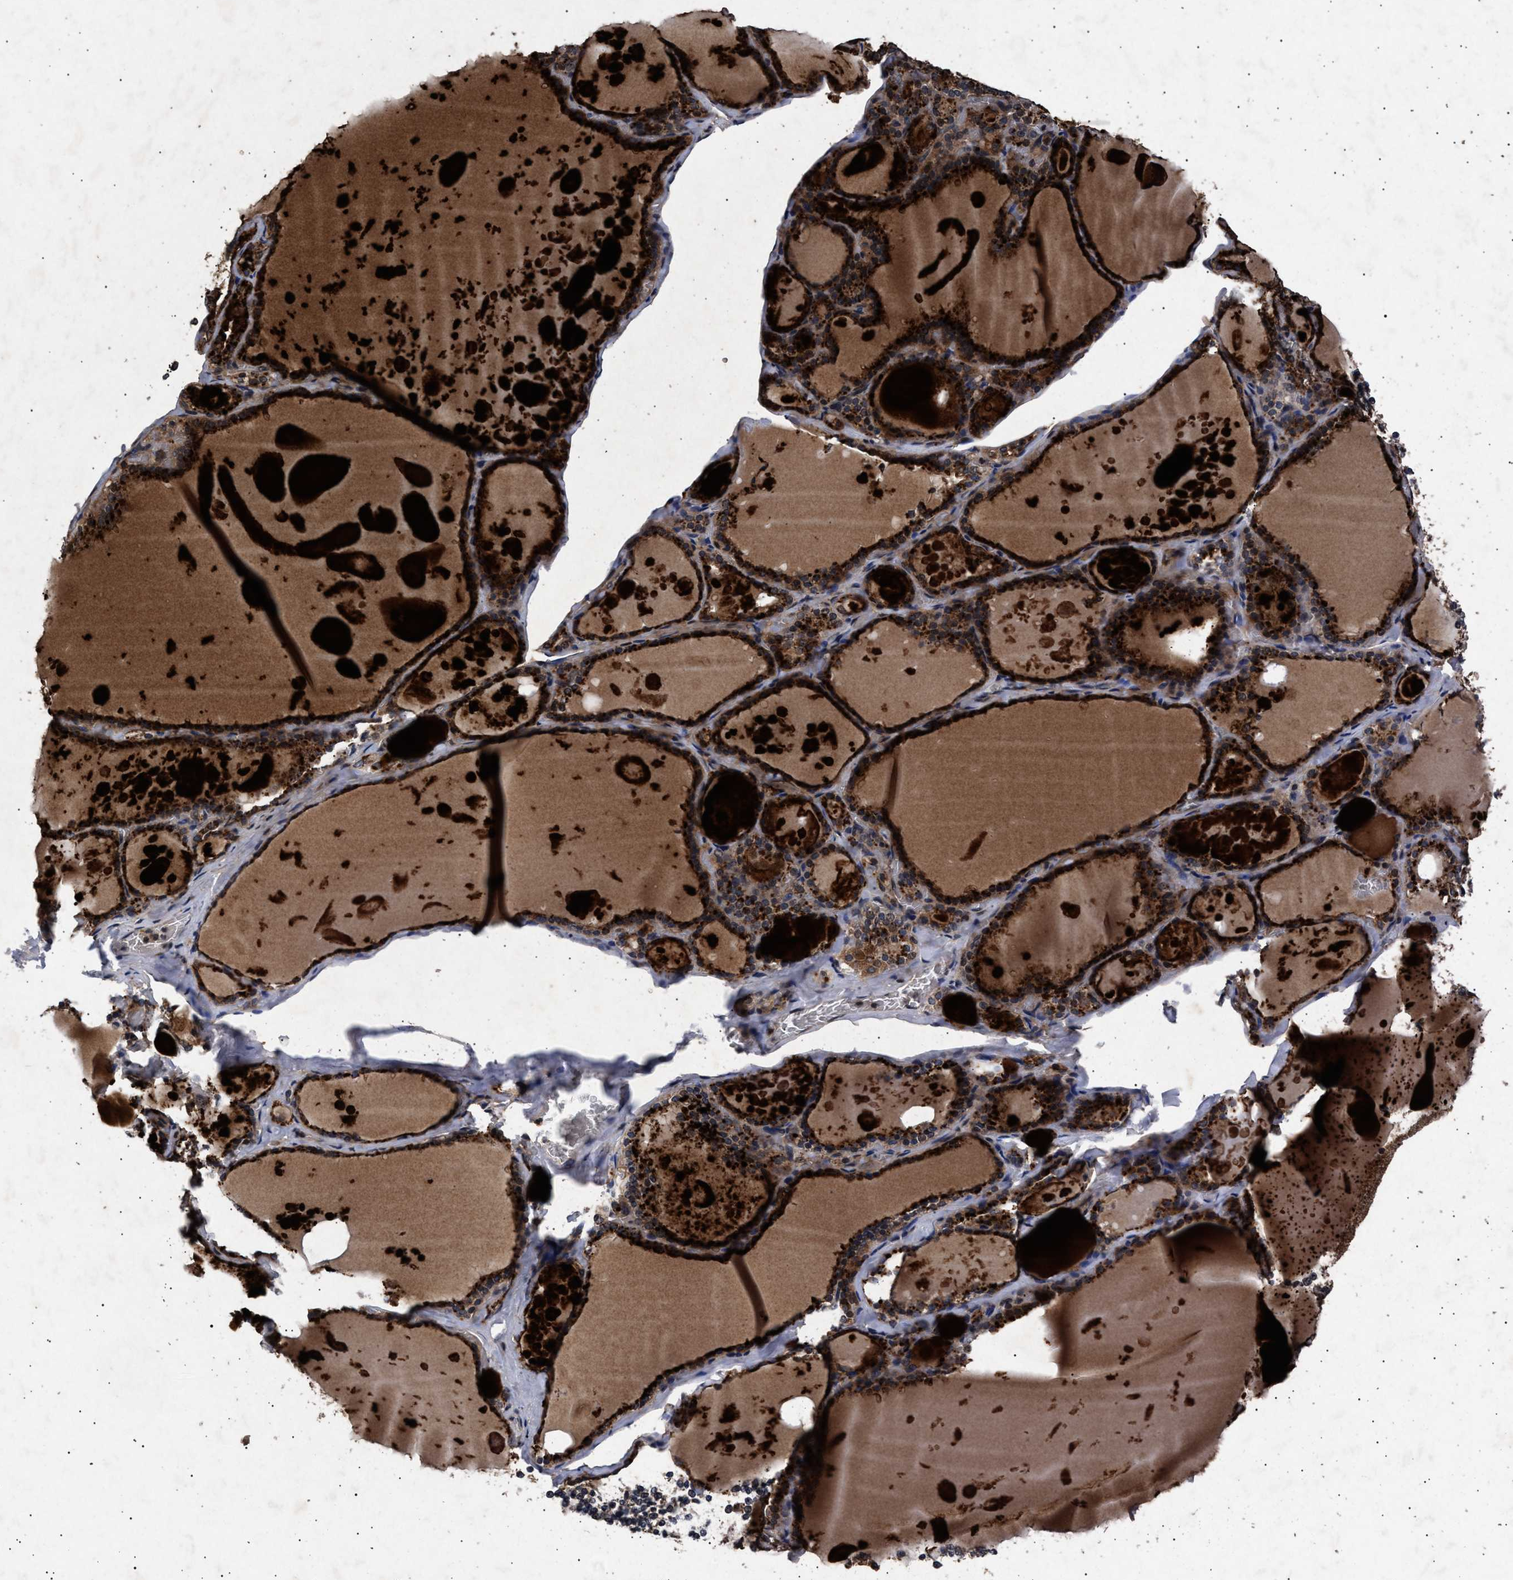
{"staining": {"intensity": "strong", "quantity": ">75%", "location": "cytoplasmic/membranous"}, "tissue": "thyroid gland", "cell_type": "Glandular cells", "image_type": "normal", "snomed": [{"axis": "morphology", "description": "Normal tissue, NOS"}, {"axis": "topography", "description": "Thyroid gland"}], "caption": "High-magnification brightfield microscopy of unremarkable thyroid gland stained with DAB (brown) and counterstained with hematoxylin (blue). glandular cells exhibit strong cytoplasmic/membranous expression is present in about>75% of cells. The staining was performed using DAB (3,3'-diaminobenzidine), with brown indicating positive protein expression. Nuclei are stained blue with hematoxylin.", "gene": "ITGB5", "patient": {"sex": "male", "age": 56}}